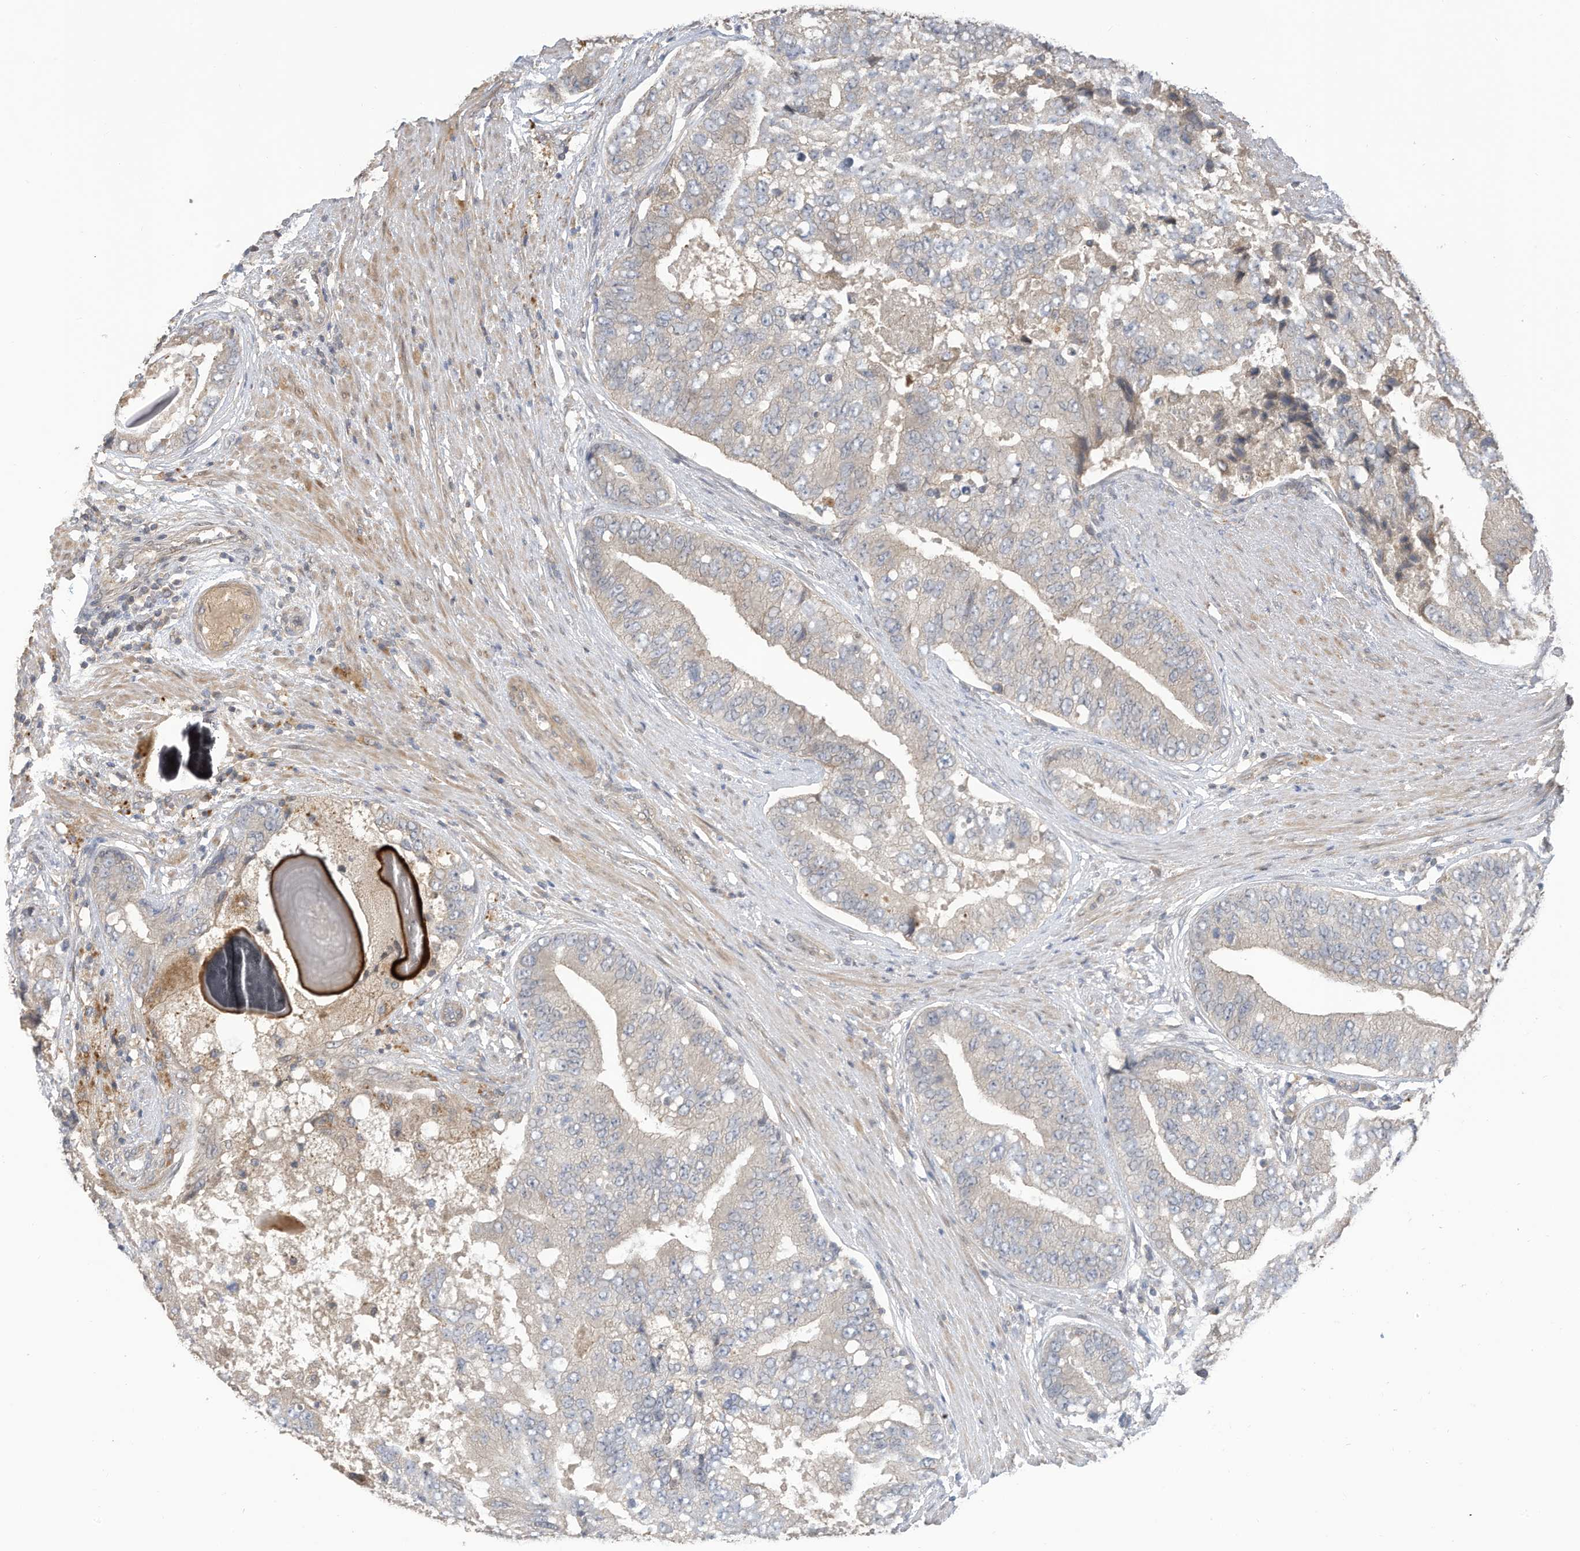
{"staining": {"intensity": "negative", "quantity": "none", "location": "none"}, "tissue": "prostate cancer", "cell_type": "Tumor cells", "image_type": "cancer", "snomed": [{"axis": "morphology", "description": "Adenocarcinoma, High grade"}, {"axis": "topography", "description": "Prostate"}], "caption": "An IHC micrograph of prostate cancer is shown. There is no staining in tumor cells of prostate cancer.", "gene": "REC8", "patient": {"sex": "male", "age": 70}}